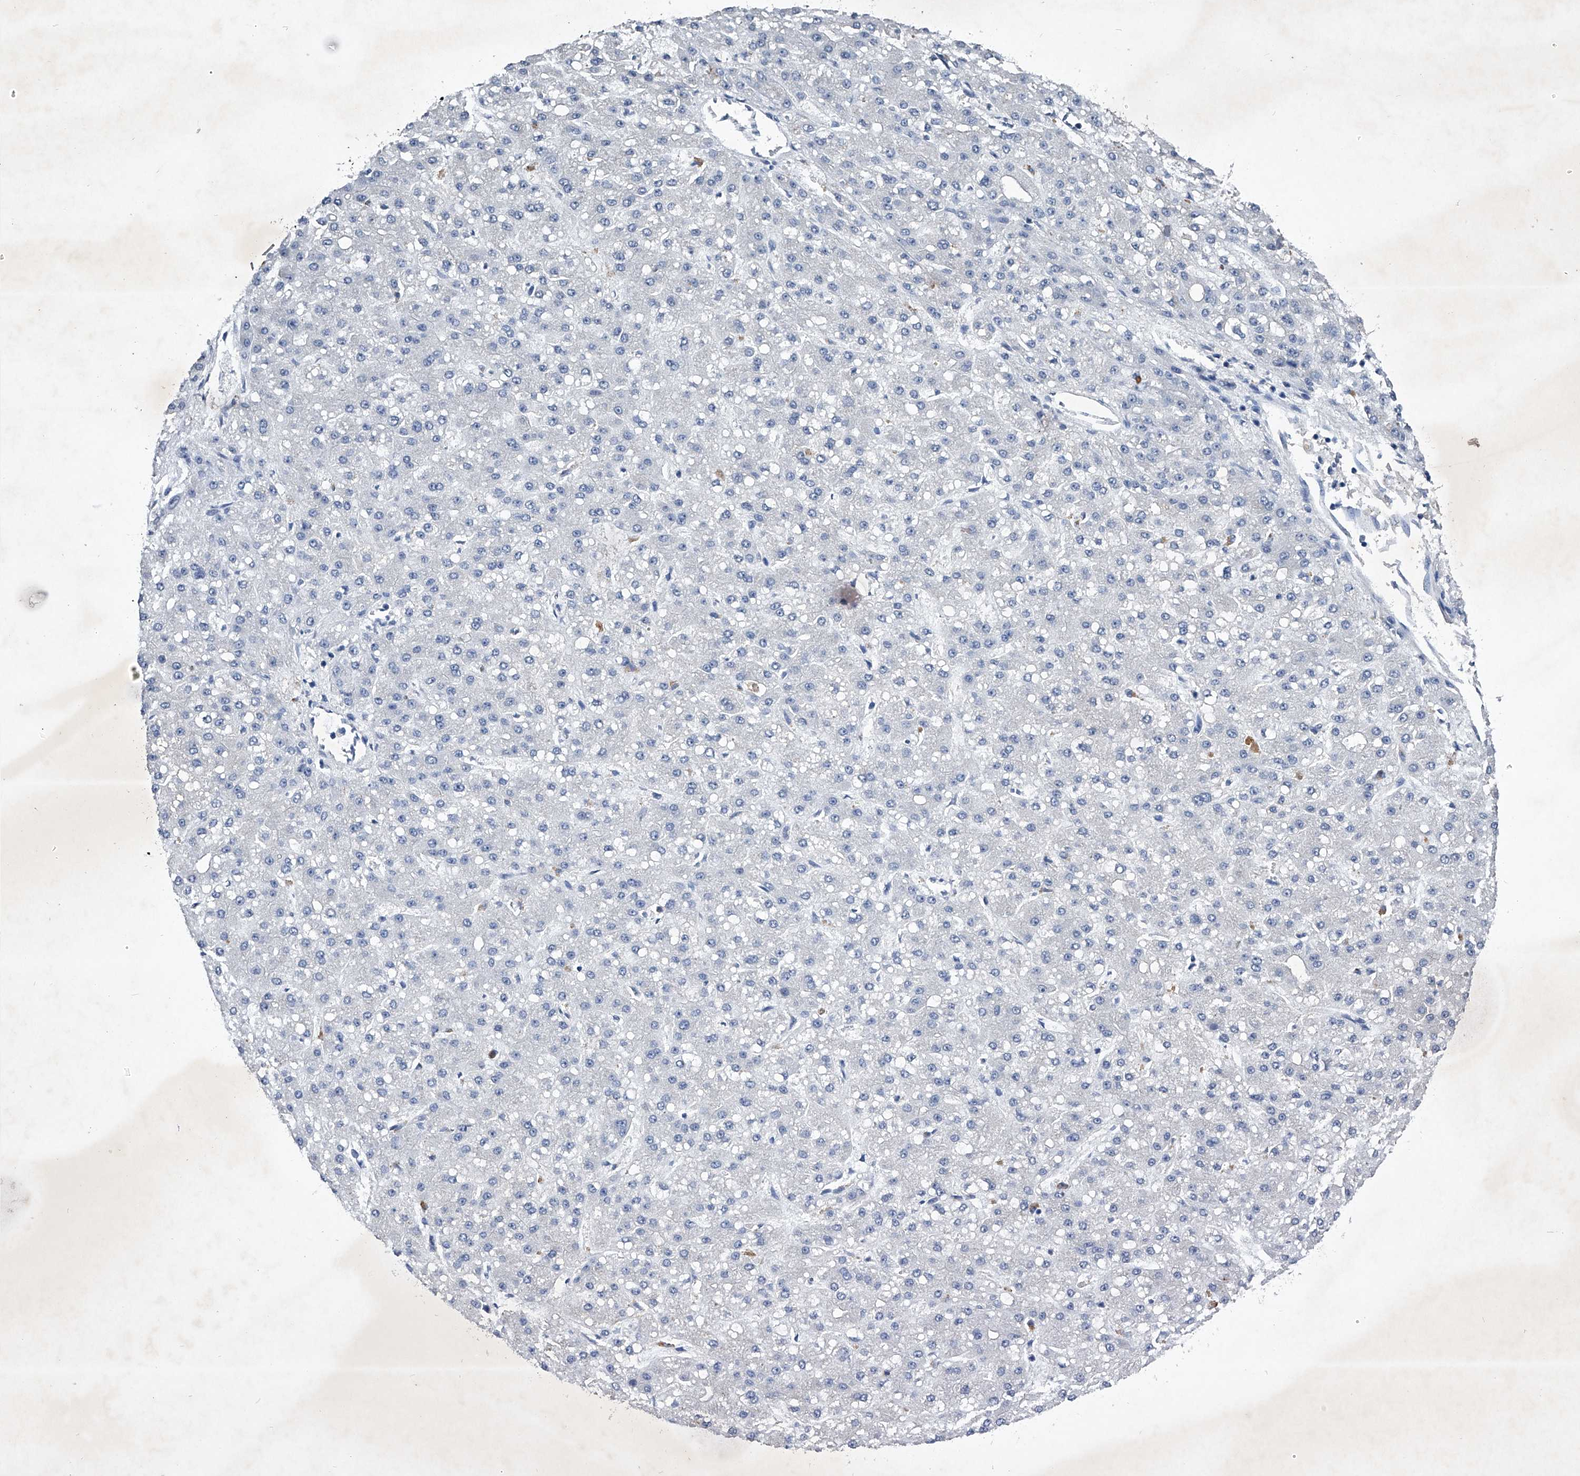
{"staining": {"intensity": "negative", "quantity": "none", "location": "none"}, "tissue": "liver cancer", "cell_type": "Tumor cells", "image_type": "cancer", "snomed": [{"axis": "morphology", "description": "Carcinoma, Hepatocellular, NOS"}, {"axis": "topography", "description": "Liver"}], "caption": "Tumor cells show no significant protein expression in liver hepatocellular carcinoma.", "gene": "ASNS", "patient": {"sex": "male", "age": 67}}